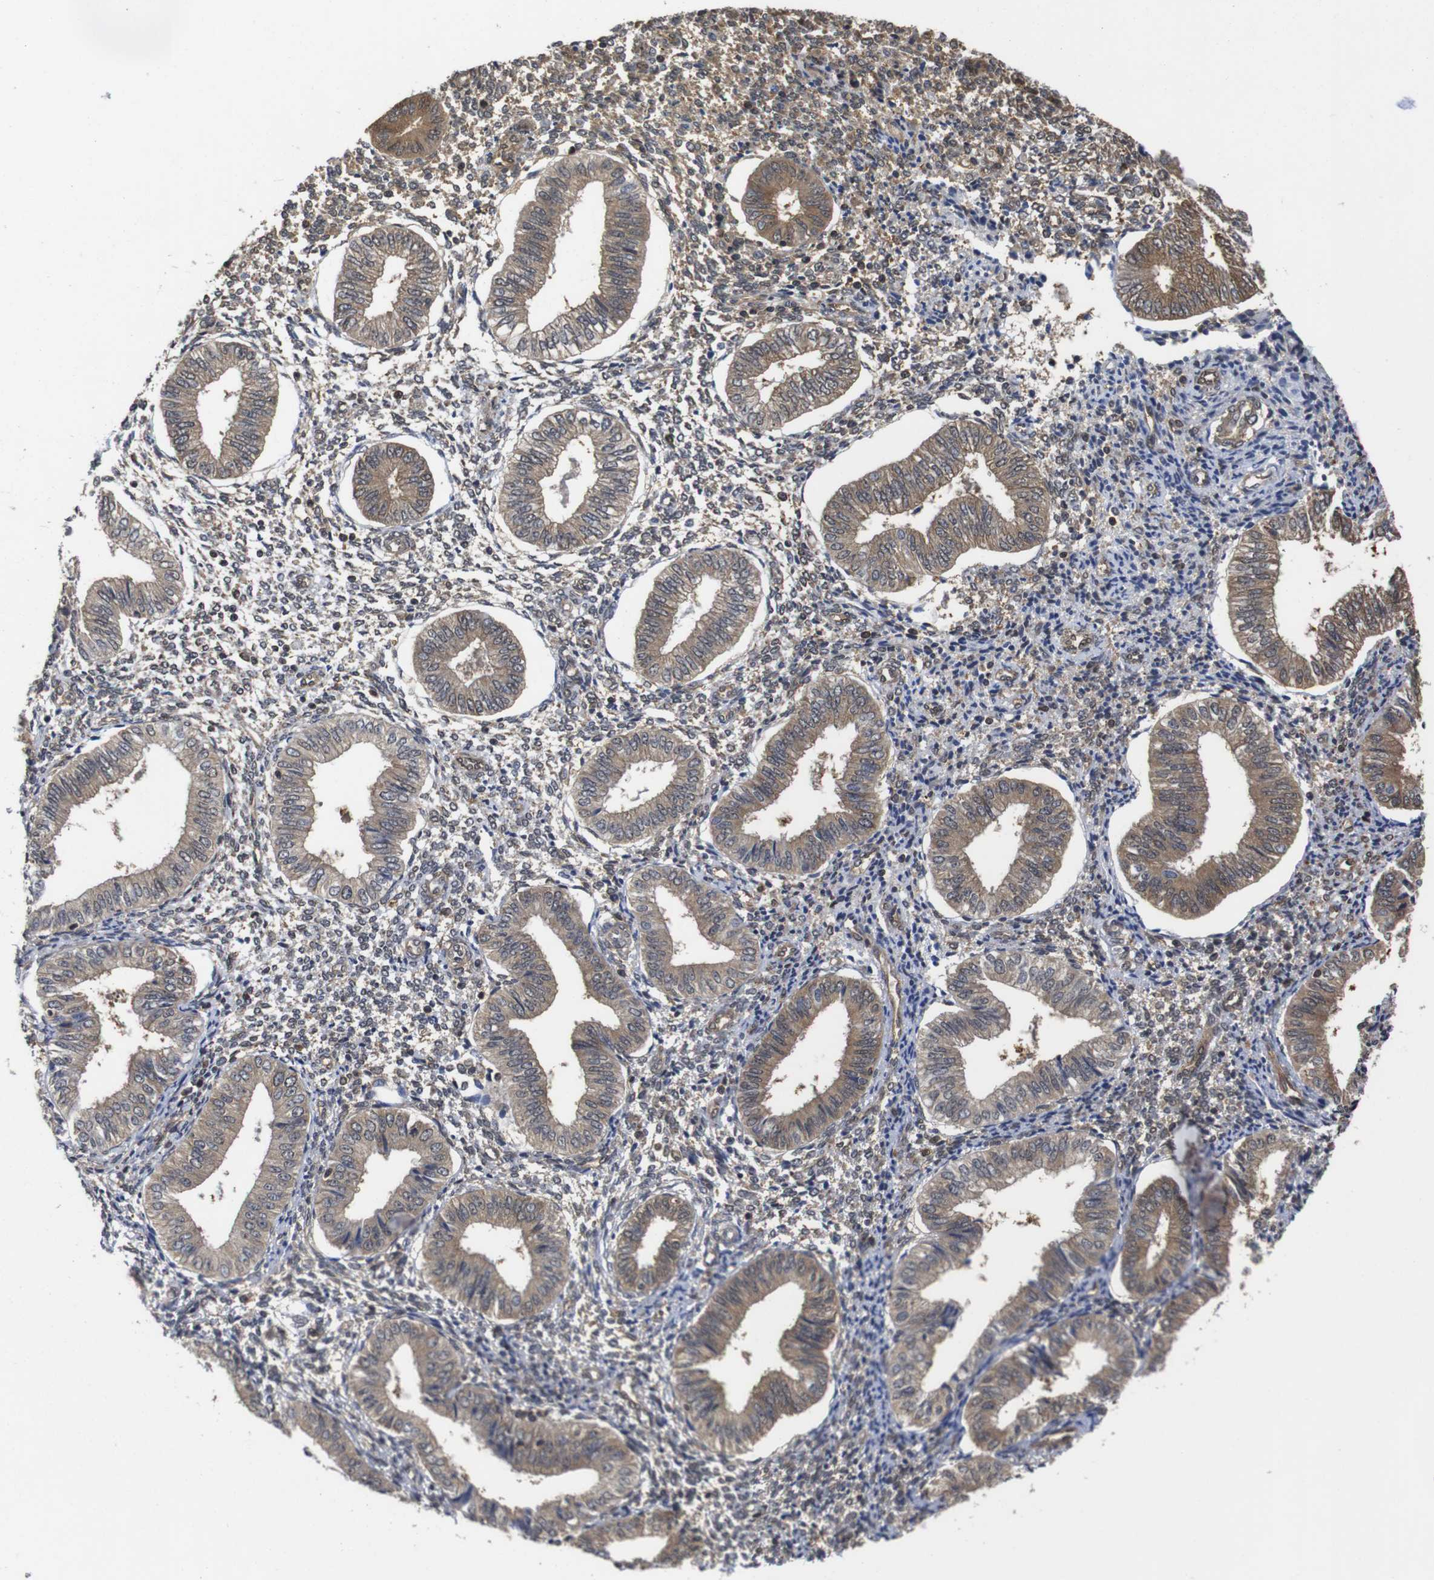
{"staining": {"intensity": "moderate", "quantity": "<25%", "location": "cytoplasmic/membranous,nuclear"}, "tissue": "endometrium", "cell_type": "Cells in endometrial stroma", "image_type": "normal", "snomed": [{"axis": "morphology", "description": "Normal tissue, NOS"}, {"axis": "topography", "description": "Endometrium"}], "caption": "Immunohistochemistry (IHC) photomicrograph of benign endometrium stained for a protein (brown), which exhibits low levels of moderate cytoplasmic/membranous,nuclear staining in approximately <25% of cells in endometrial stroma.", "gene": "SUMO3", "patient": {"sex": "female", "age": 50}}